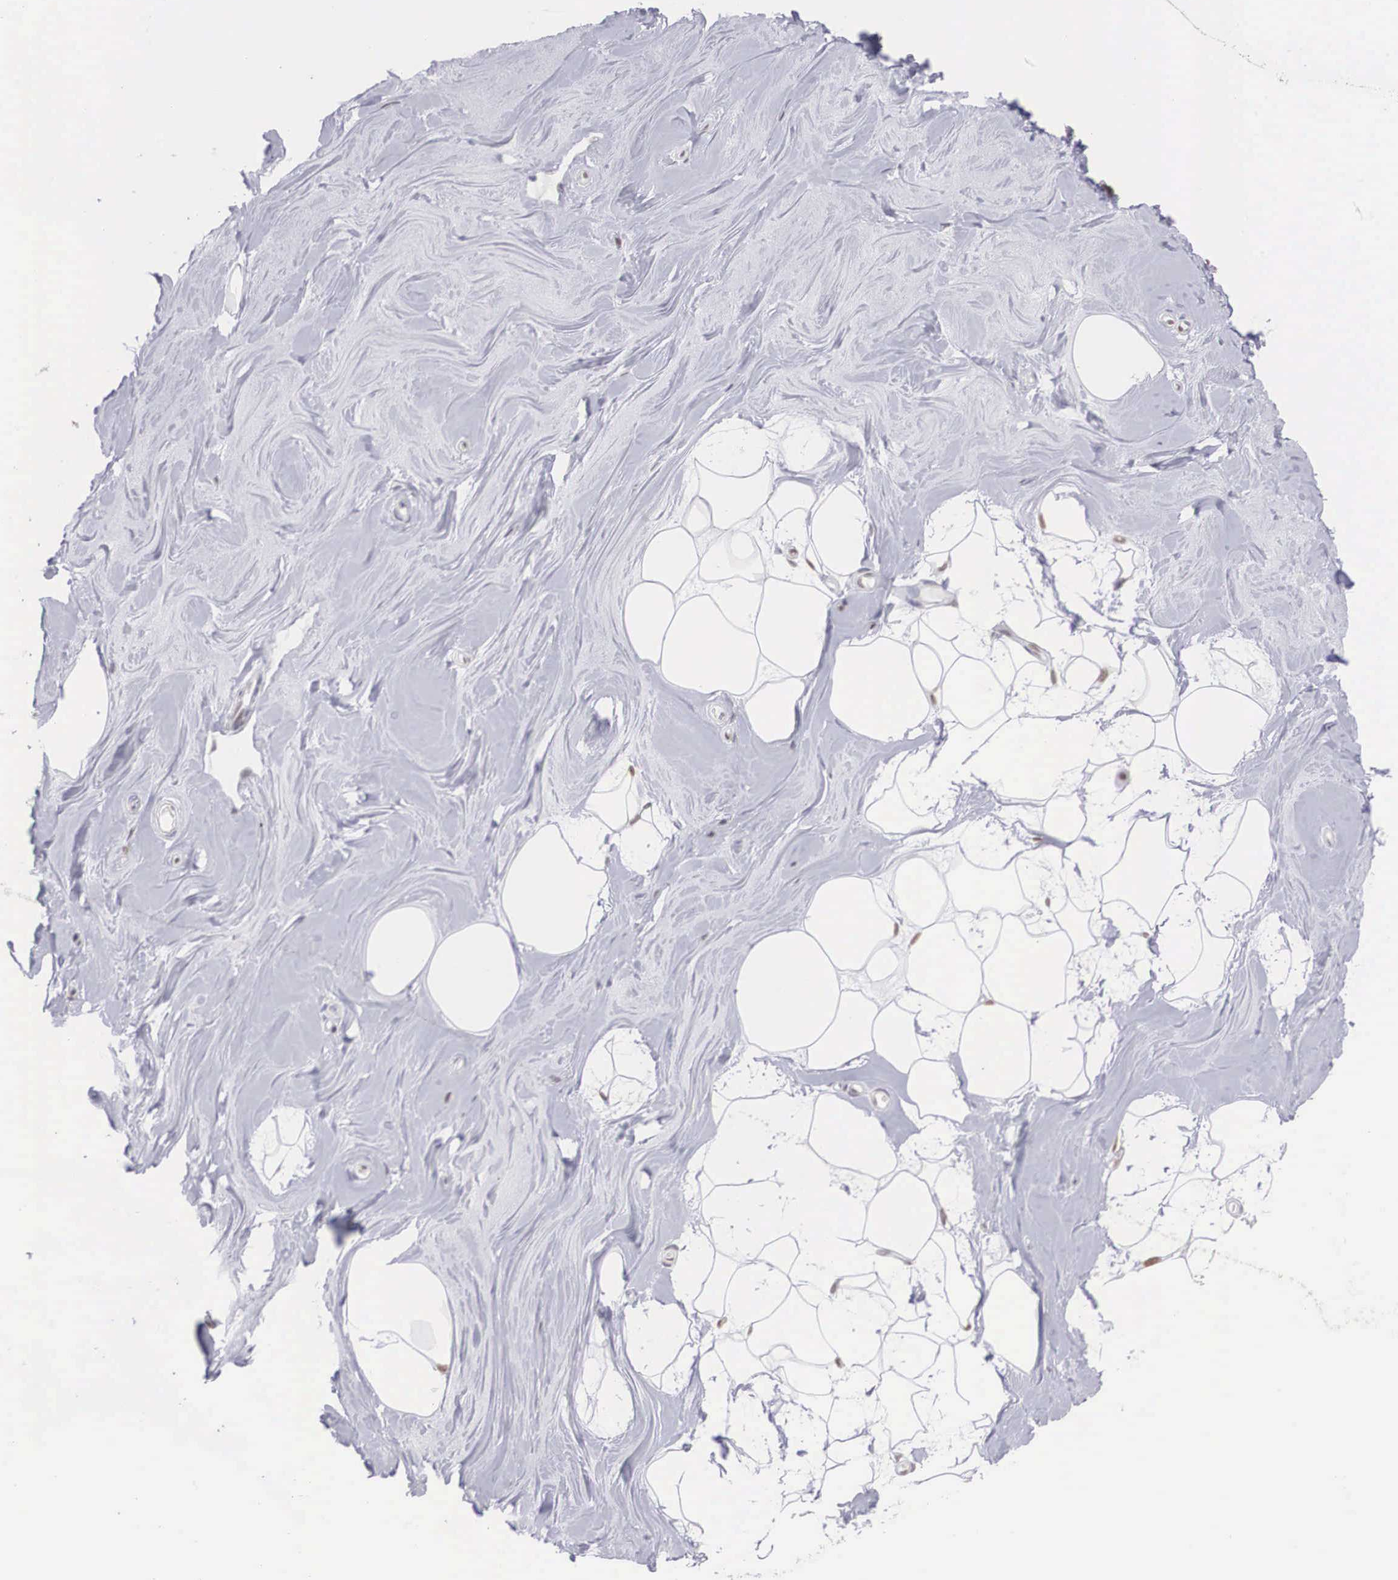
{"staining": {"intensity": "negative", "quantity": "none", "location": "none"}, "tissue": "adipose tissue", "cell_type": "Adipocytes", "image_type": "normal", "snomed": [{"axis": "morphology", "description": "Normal tissue, NOS"}, {"axis": "topography", "description": "Breast"}], "caption": "Benign adipose tissue was stained to show a protein in brown. There is no significant staining in adipocytes.", "gene": "HMGN5", "patient": {"sex": "female", "age": 44}}